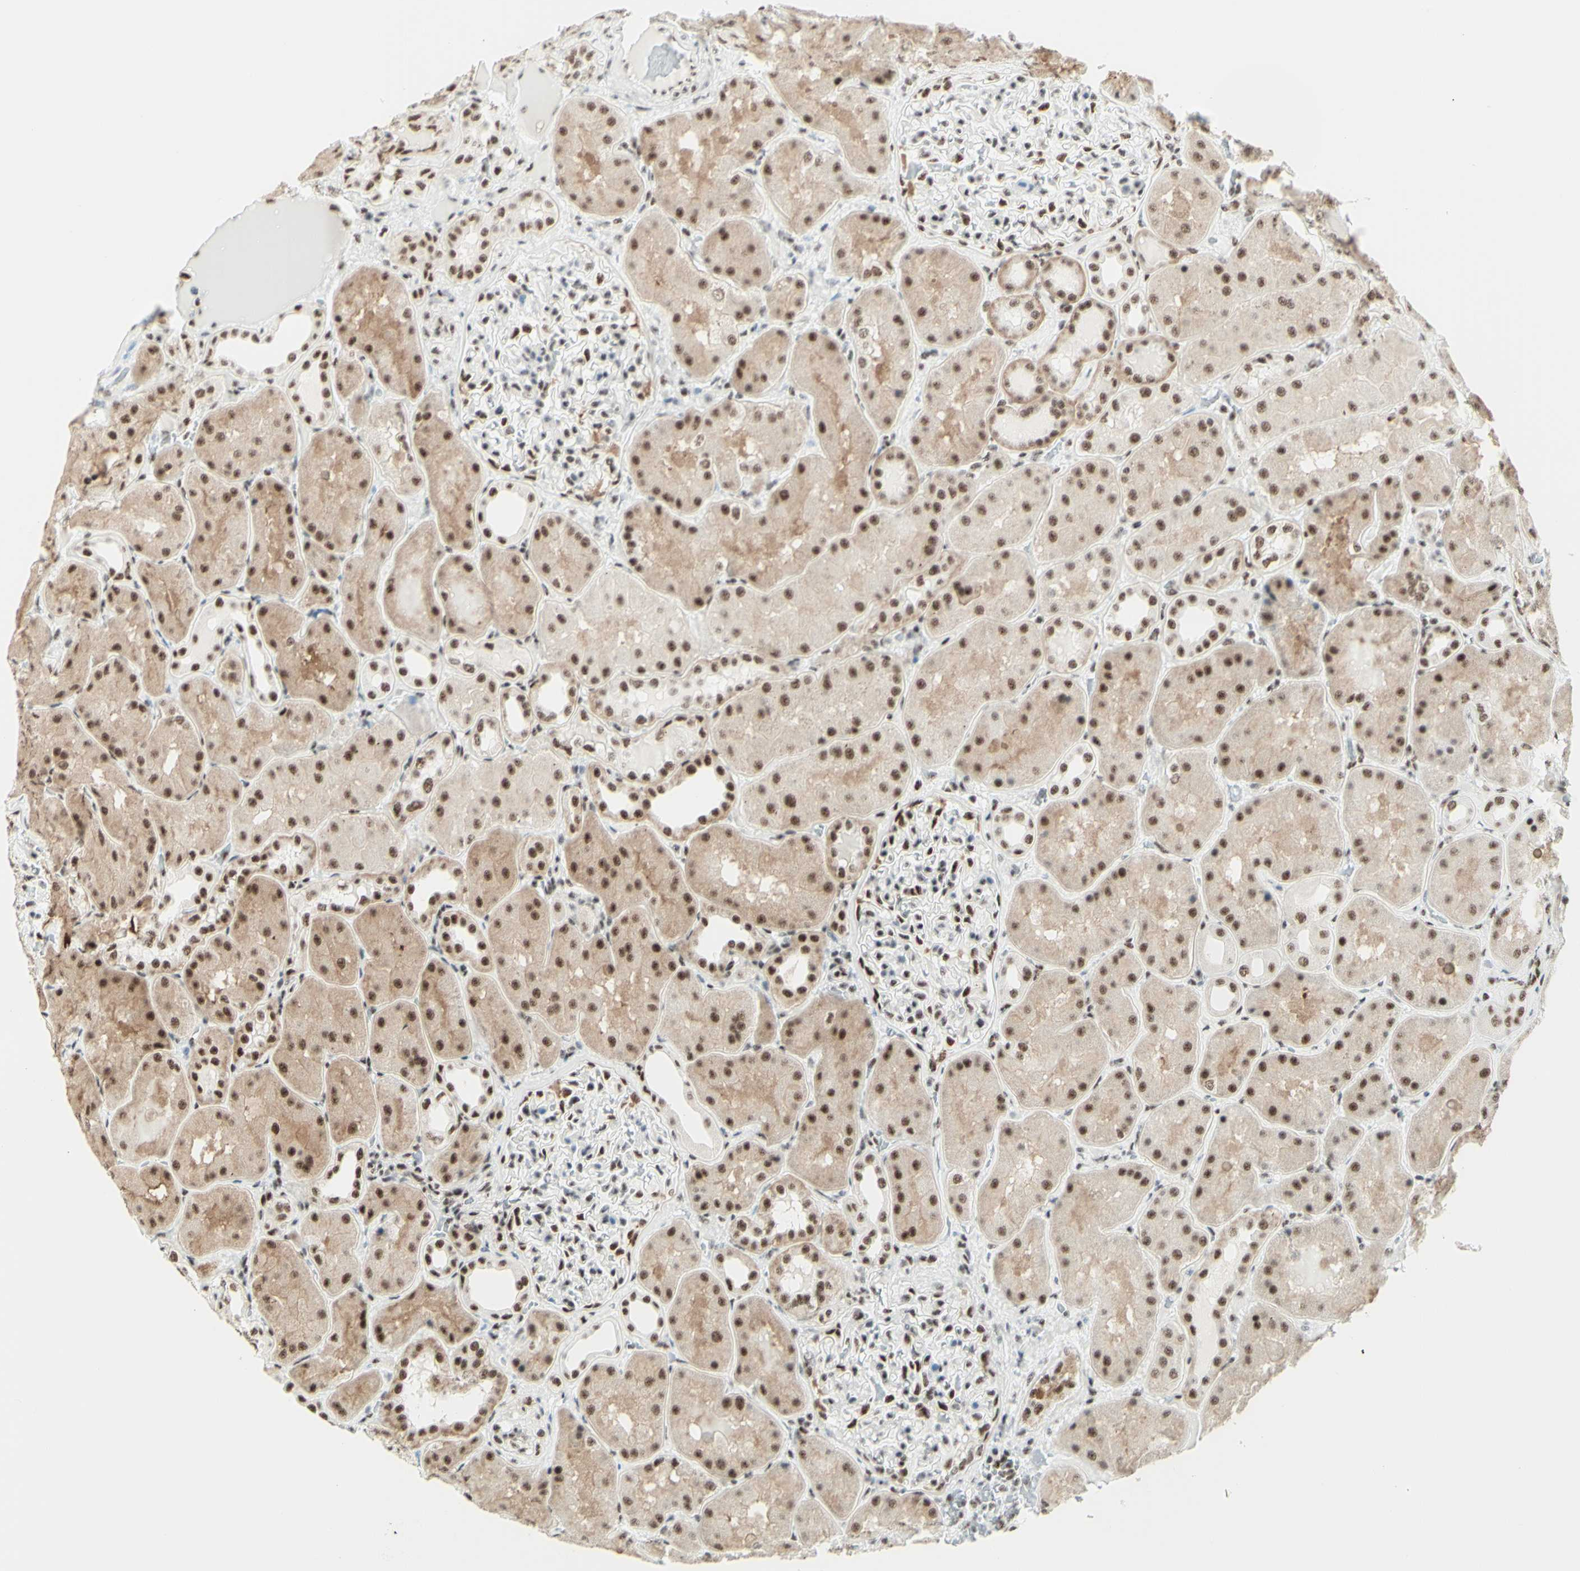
{"staining": {"intensity": "moderate", "quantity": ">75%", "location": "nuclear"}, "tissue": "kidney", "cell_type": "Cells in glomeruli", "image_type": "normal", "snomed": [{"axis": "morphology", "description": "Normal tissue, NOS"}, {"axis": "topography", "description": "Kidney"}], "caption": "The photomicrograph displays staining of normal kidney, revealing moderate nuclear protein staining (brown color) within cells in glomeruli. The protein of interest is stained brown, and the nuclei are stained in blue (DAB IHC with brightfield microscopy, high magnification).", "gene": "WTAP", "patient": {"sex": "female", "age": 56}}